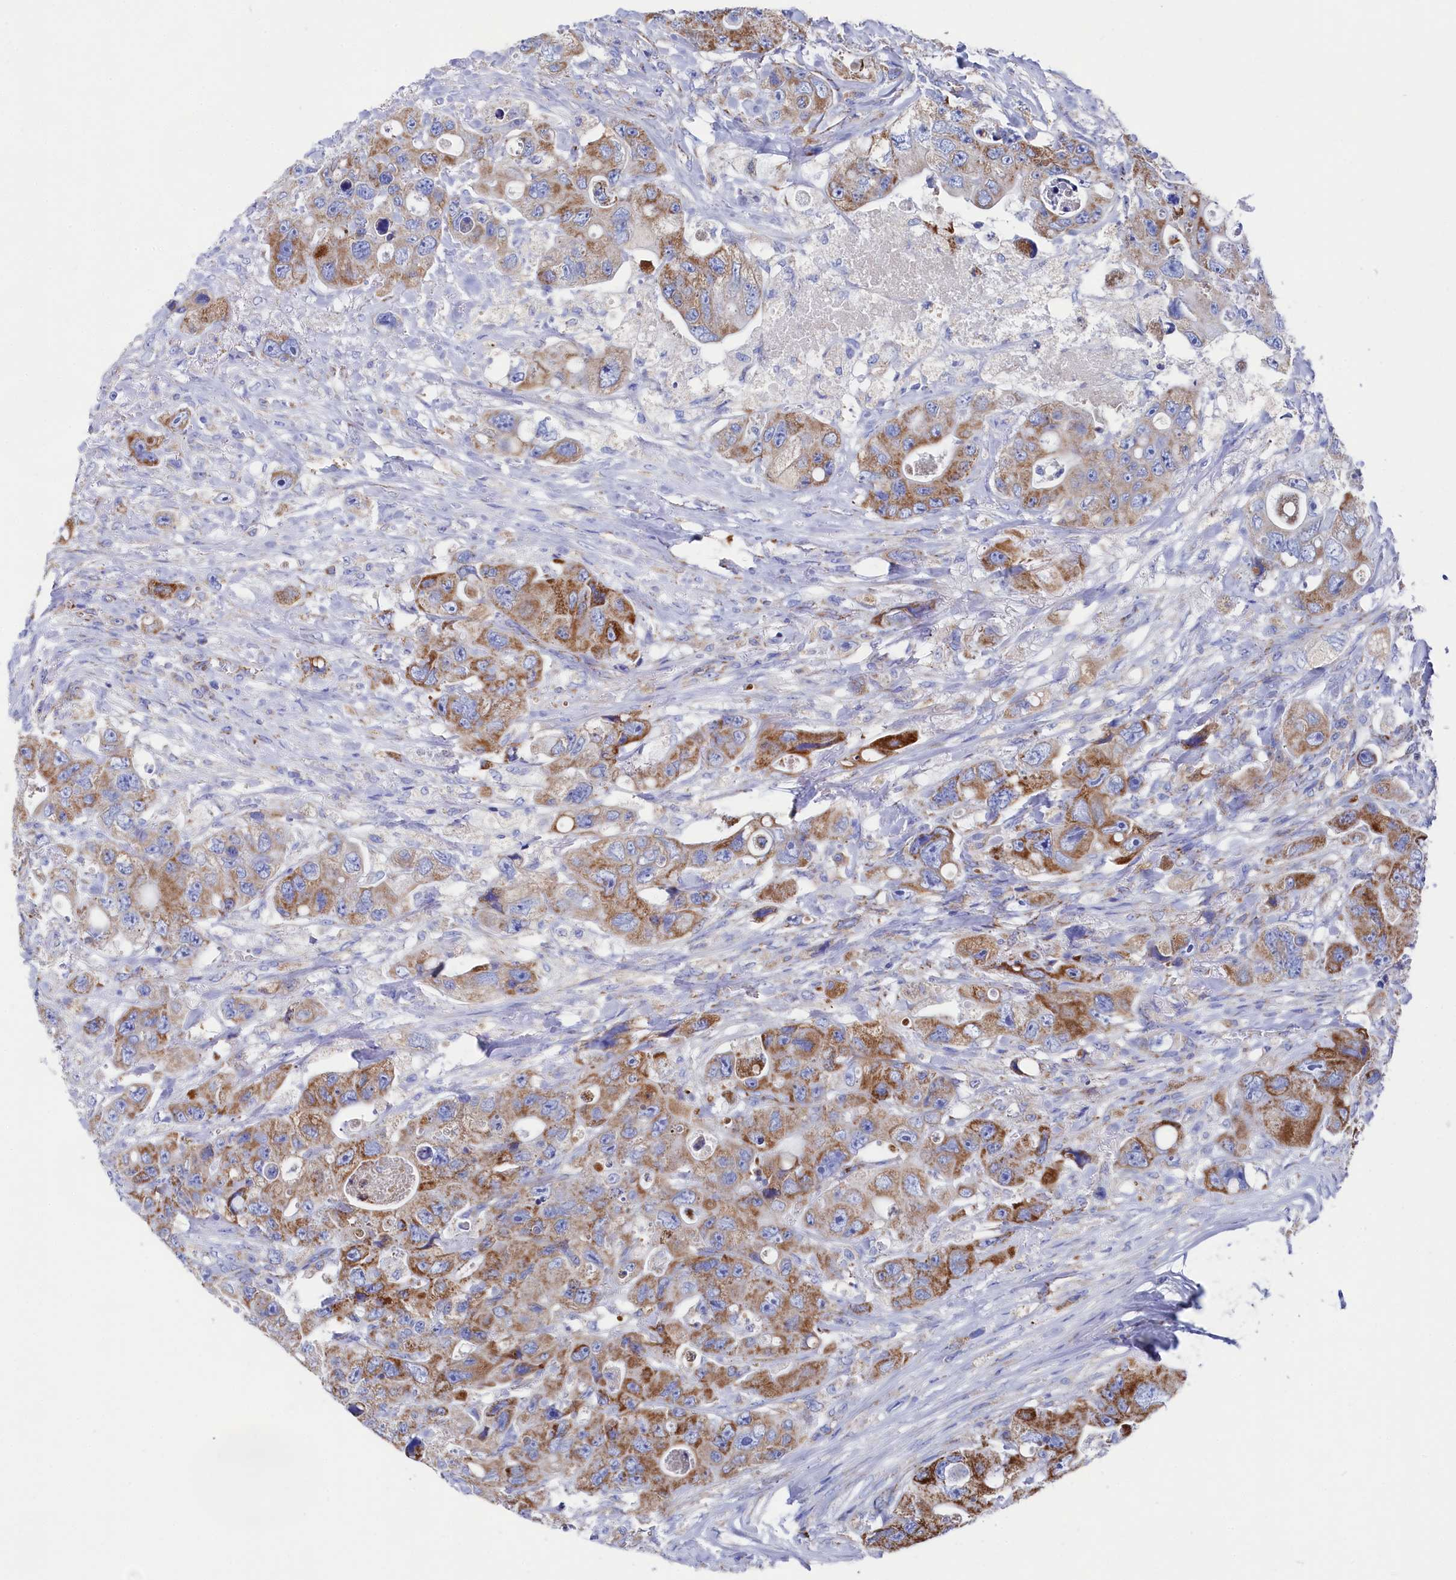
{"staining": {"intensity": "moderate", "quantity": ">75%", "location": "cytoplasmic/membranous"}, "tissue": "colorectal cancer", "cell_type": "Tumor cells", "image_type": "cancer", "snomed": [{"axis": "morphology", "description": "Adenocarcinoma, NOS"}, {"axis": "topography", "description": "Colon"}], "caption": "Colorectal cancer tissue shows moderate cytoplasmic/membranous staining in approximately >75% of tumor cells, visualized by immunohistochemistry.", "gene": "MMAB", "patient": {"sex": "female", "age": 46}}